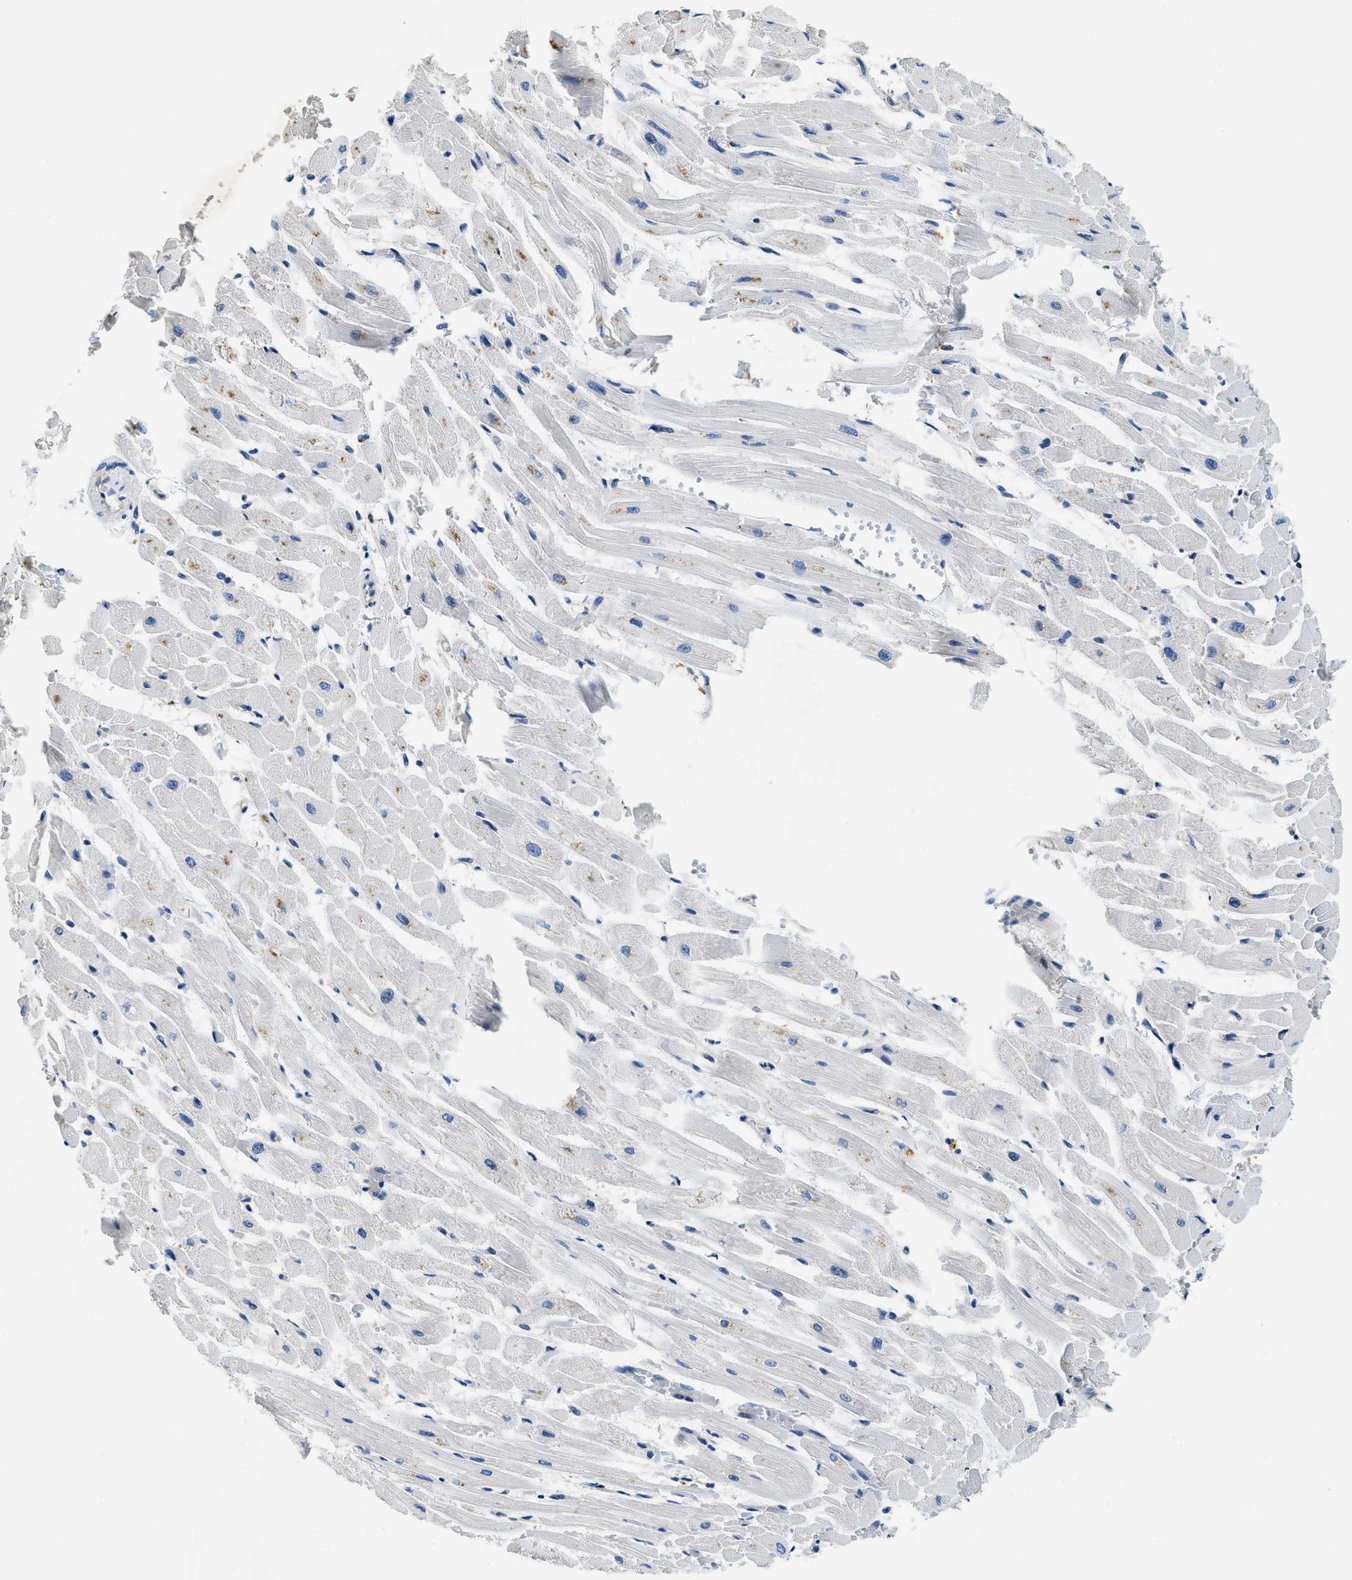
{"staining": {"intensity": "moderate", "quantity": "<25%", "location": "cytoplasmic/membranous"}, "tissue": "heart muscle", "cell_type": "Cardiomyocytes", "image_type": "normal", "snomed": [{"axis": "morphology", "description": "Normal tissue, NOS"}, {"axis": "topography", "description": "Heart"}], "caption": "Human heart muscle stained for a protein (brown) displays moderate cytoplasmic/membranous positive staining in about <25% of cardiomyocytes.", "gene": "TWF1", "patient": {"sex": "male", "age": 45}}